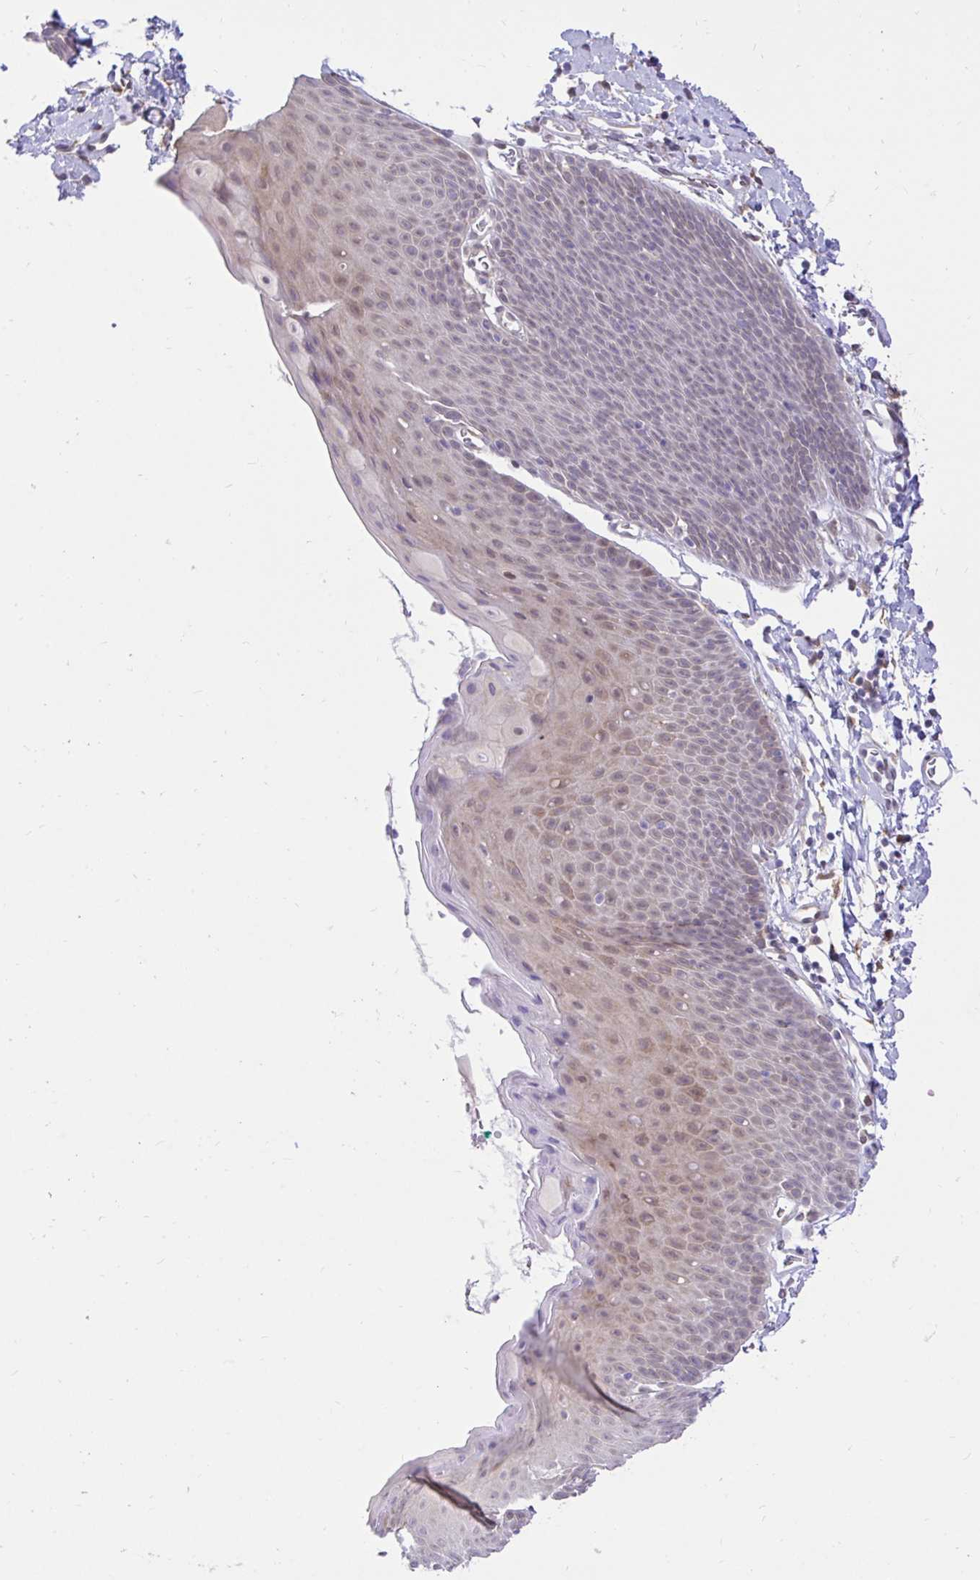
{"staining": {"intensity": "moderate", "quantity": "<25%", "location": "cytoplasmic/membranous"}, "tissue": "skin", "cell_type": "Epidermal cells", "image_type": "normal", "snomed": [{"axis": "morphology", "description": "Normal tissue, NOS"}, {"axis": "topography", "description": "Anal"}], "caption": "Immunohistochemical staining of unremarkable human skin displays moderate cytoplasmic/membranous protein staining in approximately <25% of epidermal cells.", "gene": "NAALAD2", "patient": {"sex": "male", "age": 53}}